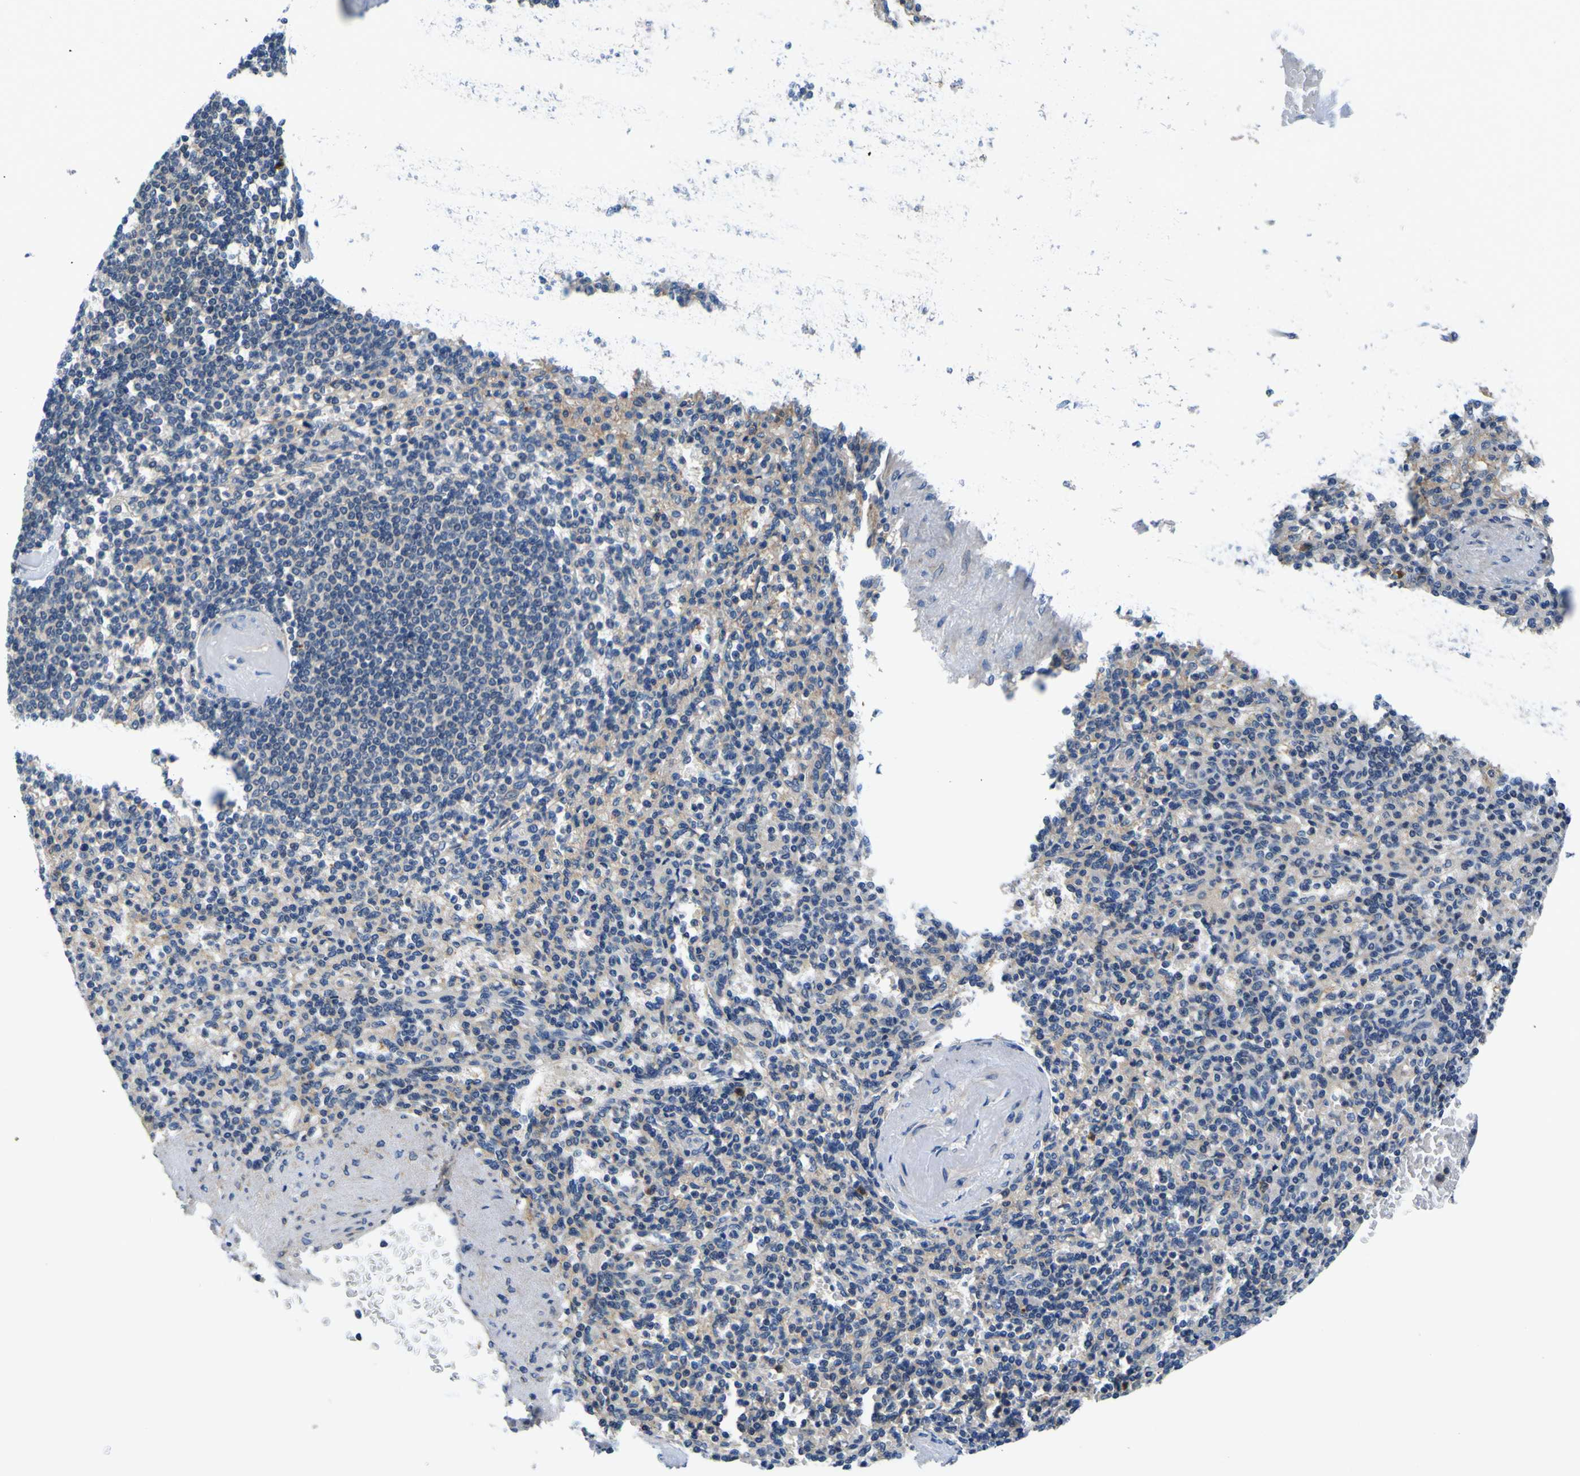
{"staining": {"intensity": "weak", "quantity": "25%-75%", "location": "cytoplasmic/membranous"}, "tissue": "spleen", "cell_type": "Cells in red pulp", "image_type": "normal", "snomed": [{"axis": "morphology", "description": "Normal tissue, NOS"}, {"axis": "topography", "description": "Spleen"}], "caption": "About 25%-75% of cells in red pulp in normal spleen demonstrate weak cytoplasmic/membranous protein staining as visualized by brown immunohistochemical staining.", "gene": "TNIK", "patient": {"sex": "female", "age": 74}}